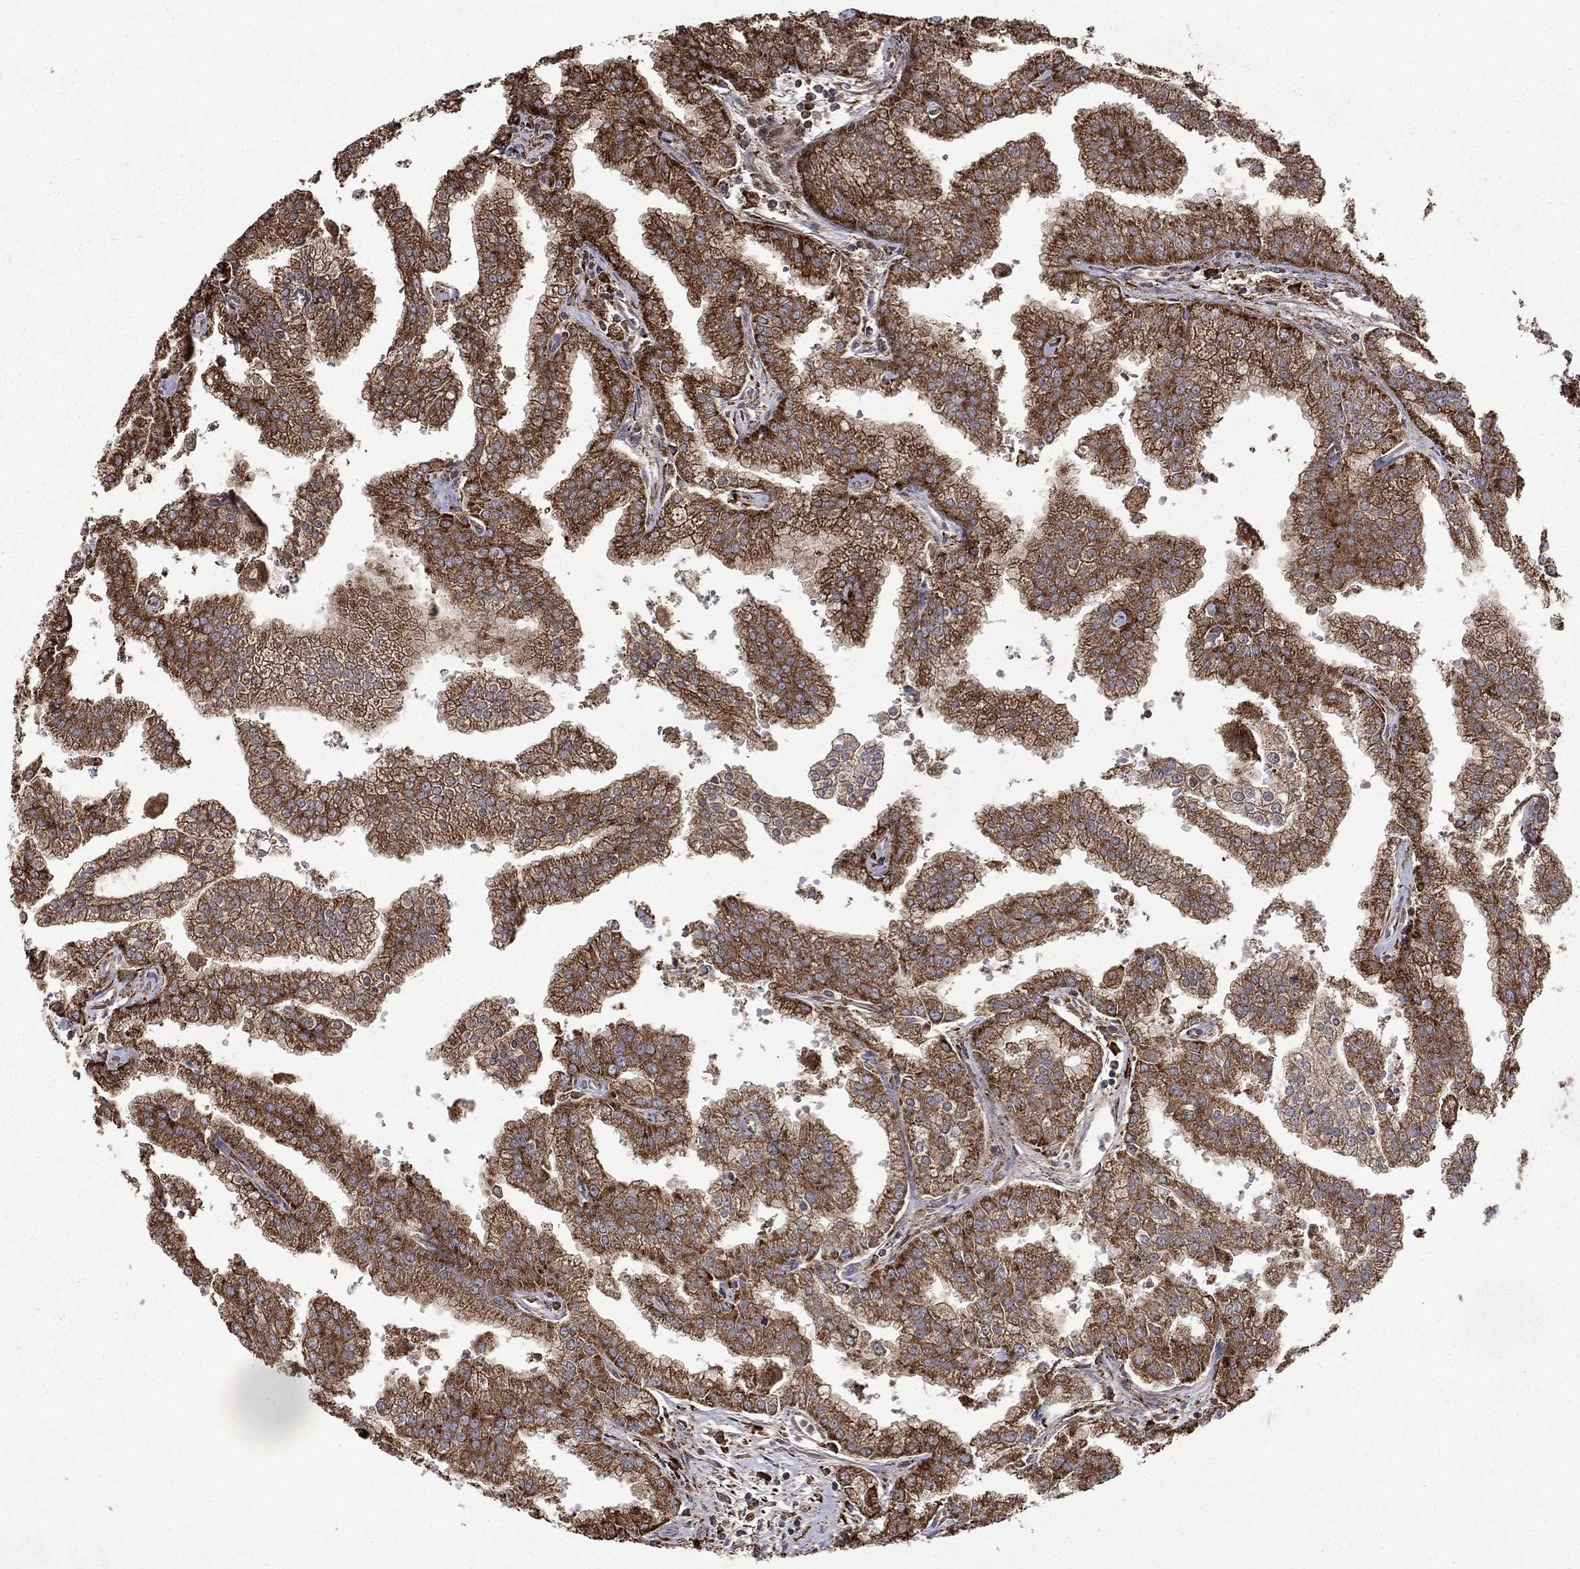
{"staining": {"intensity": "moderate", "quantity": ">75%", "location": "cytoplasmic/membranous"}, "tissue": "prostate cancer", "cell_type": "Tumor cells", "image_type": "cancer", "snomed": [{"axis": "morphology", "description": "Adenocarcinoma, NOS"}, {"axis": "topography", "description": "Prostate"}], "caption": "A micrograph of human prostate cancer stained for a protein exhibits moderate cytoplasmic/membranous brown staining in tumor cells. Using DAB (brown) and hematoxylin (blue) stains, captured at high magnification using brightfield microscopy.", "gene": "BABAM2", "patient": {"sex": "male", "age": 70}}